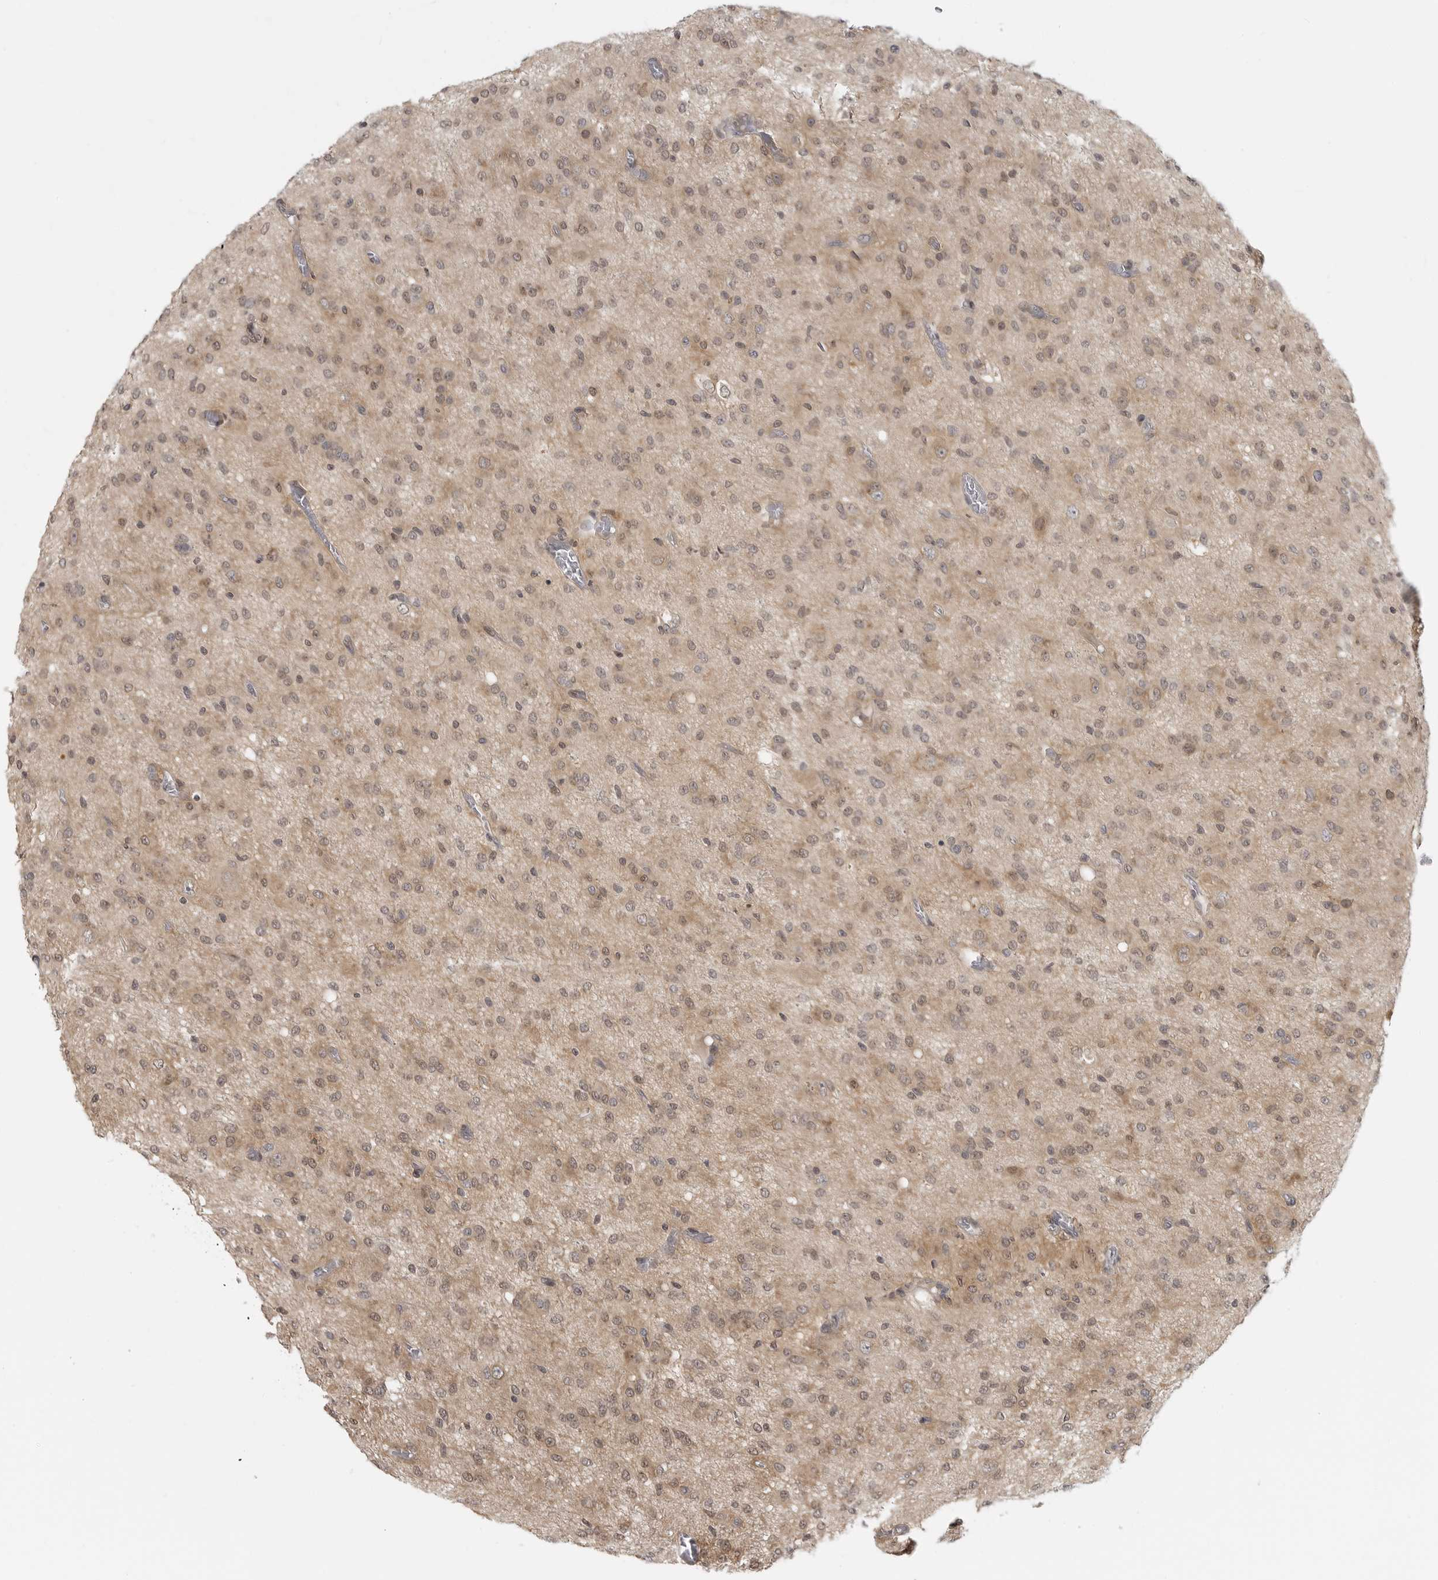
{"staining": {"intensity": "weak", "quantity": ">75%", "location": "cytoplasmic/membranous,nuclear"}, "tissue": "glioma", "cell_type": "Tumor cells", "image_type": "cancer", "snomed": [{"axis": "morphology", "description": "Glioma, malignant, High grade"}, {"axis": "topography", "description": "Brain"}], "caption": "The photomicrograph reveals a brown stain indicating the presence of a protein in the cytoplasmic/membranous and nuclear of tumor cells in glioma. (Brightfield microscopy of DAB IHC at high magnification).", "gene": "CTIF", "patient": {"sex": "female", "age": 59}}